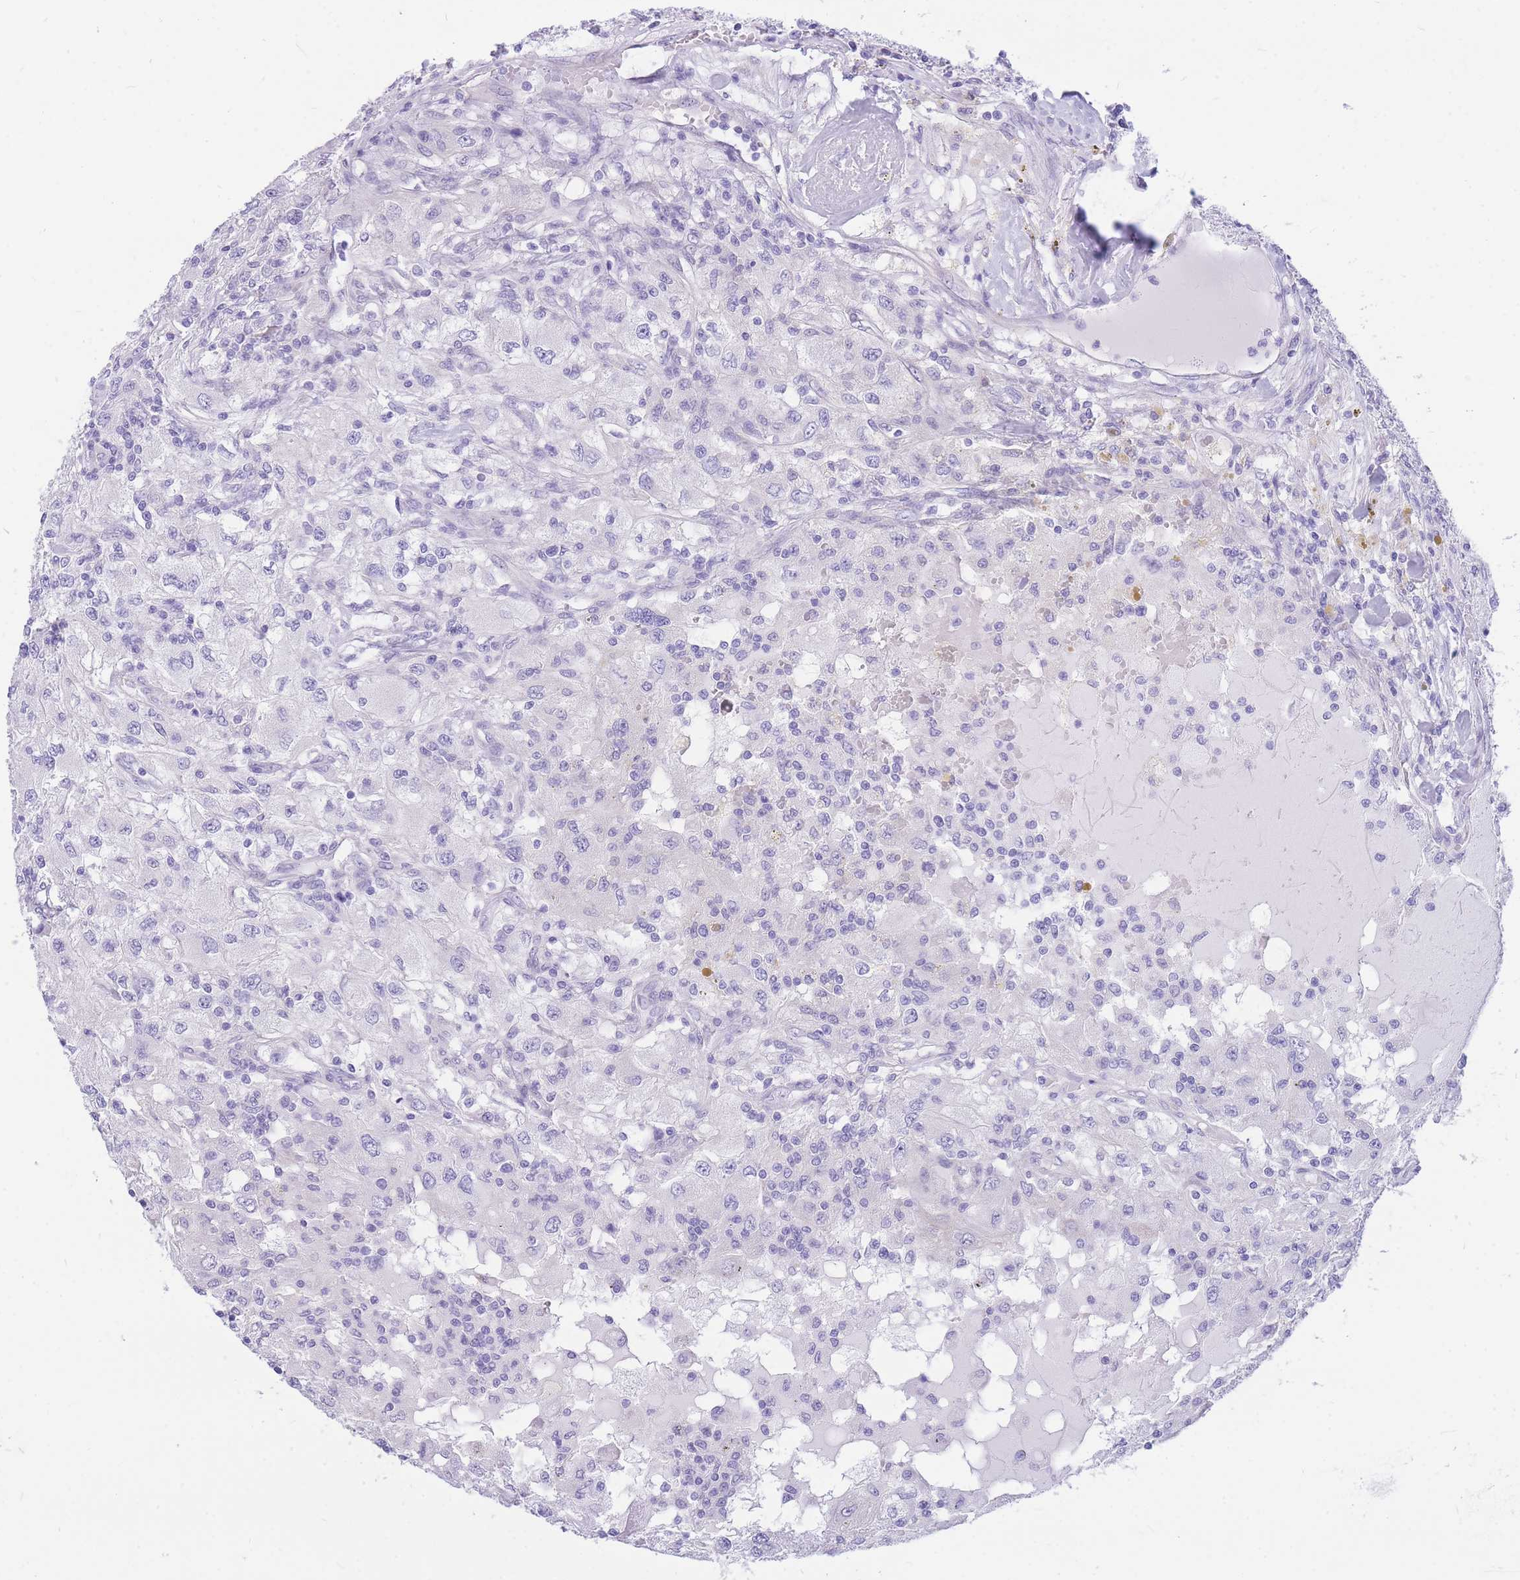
{"staining": {"intensity": "negative", "quantity": "none", "location": "none"}, "tissue": "renal cancer", "cell_type": "Tumor cells", "image_type": "cancer", "snomed": [{"axis": "morphology", "description": "Adenocarcinoma, NOS"}, {"axis": "topography", "description": "Kidney"}], "caption": "Tumor cells show no significant expression in renal adenocarcinoma.", "gene": "ZNF311", "patient": {"sex": "female", "age": 67}}